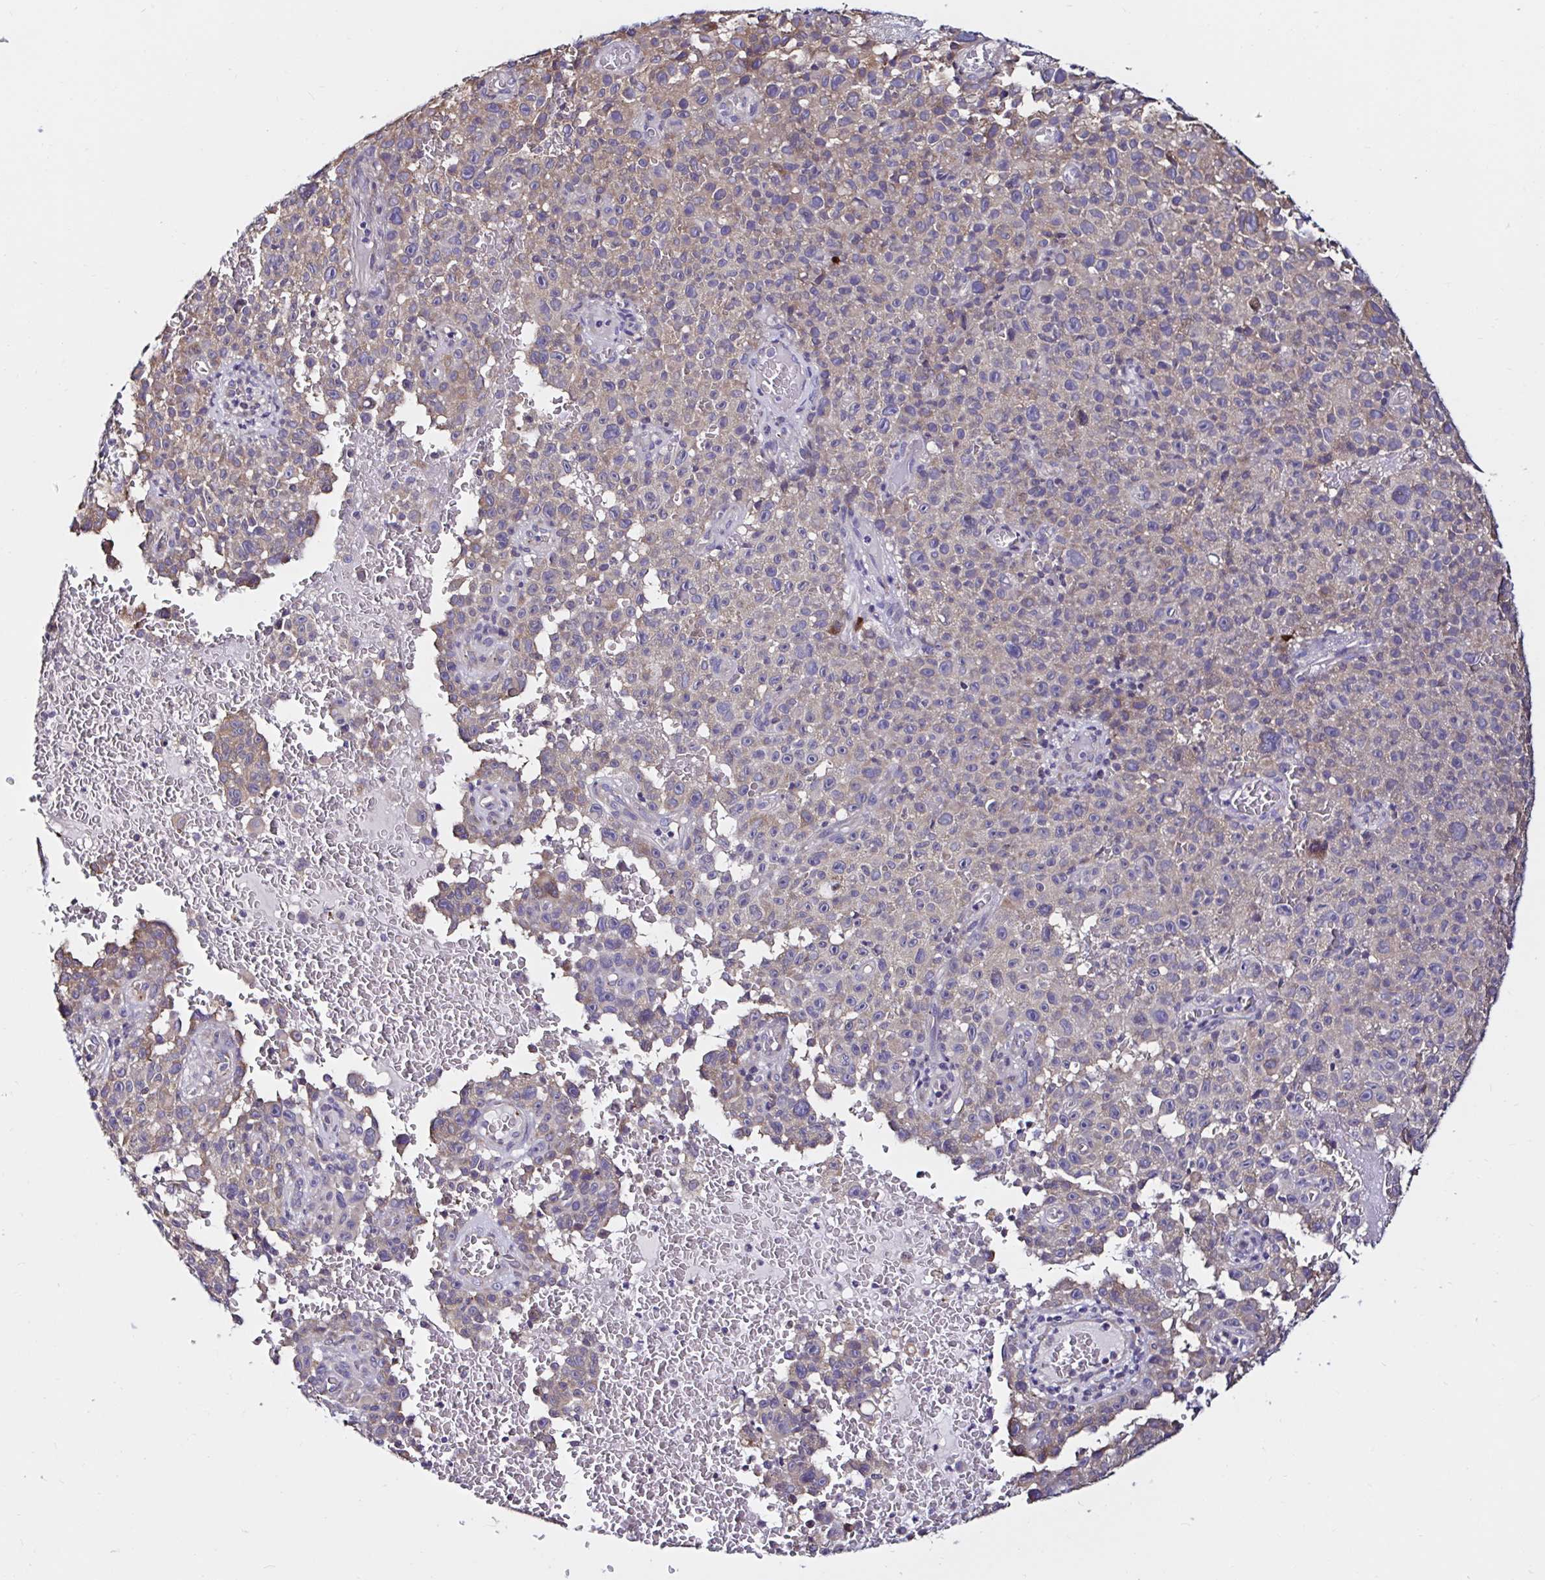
{"staining": {"intensity": "moderate", "quantity": "25%-75%", "location": "cytoplasmic/membranous"}, "tissue": "melanoma", "cell_type": "Tumor cells", "image_type": "cancer", "snomed": [{"axis": "morphology", "description": "Malignant melanoma, NOS"}, {"axis": "topography", "description": "Skin"}], "caption": "Melanoma tissue reveals moderate cytoplasmic/membranous expression in approximately 25%-75% of tumor cells", "gene": "VSIG2", "patient": {"sex": "female", "age": 82}}